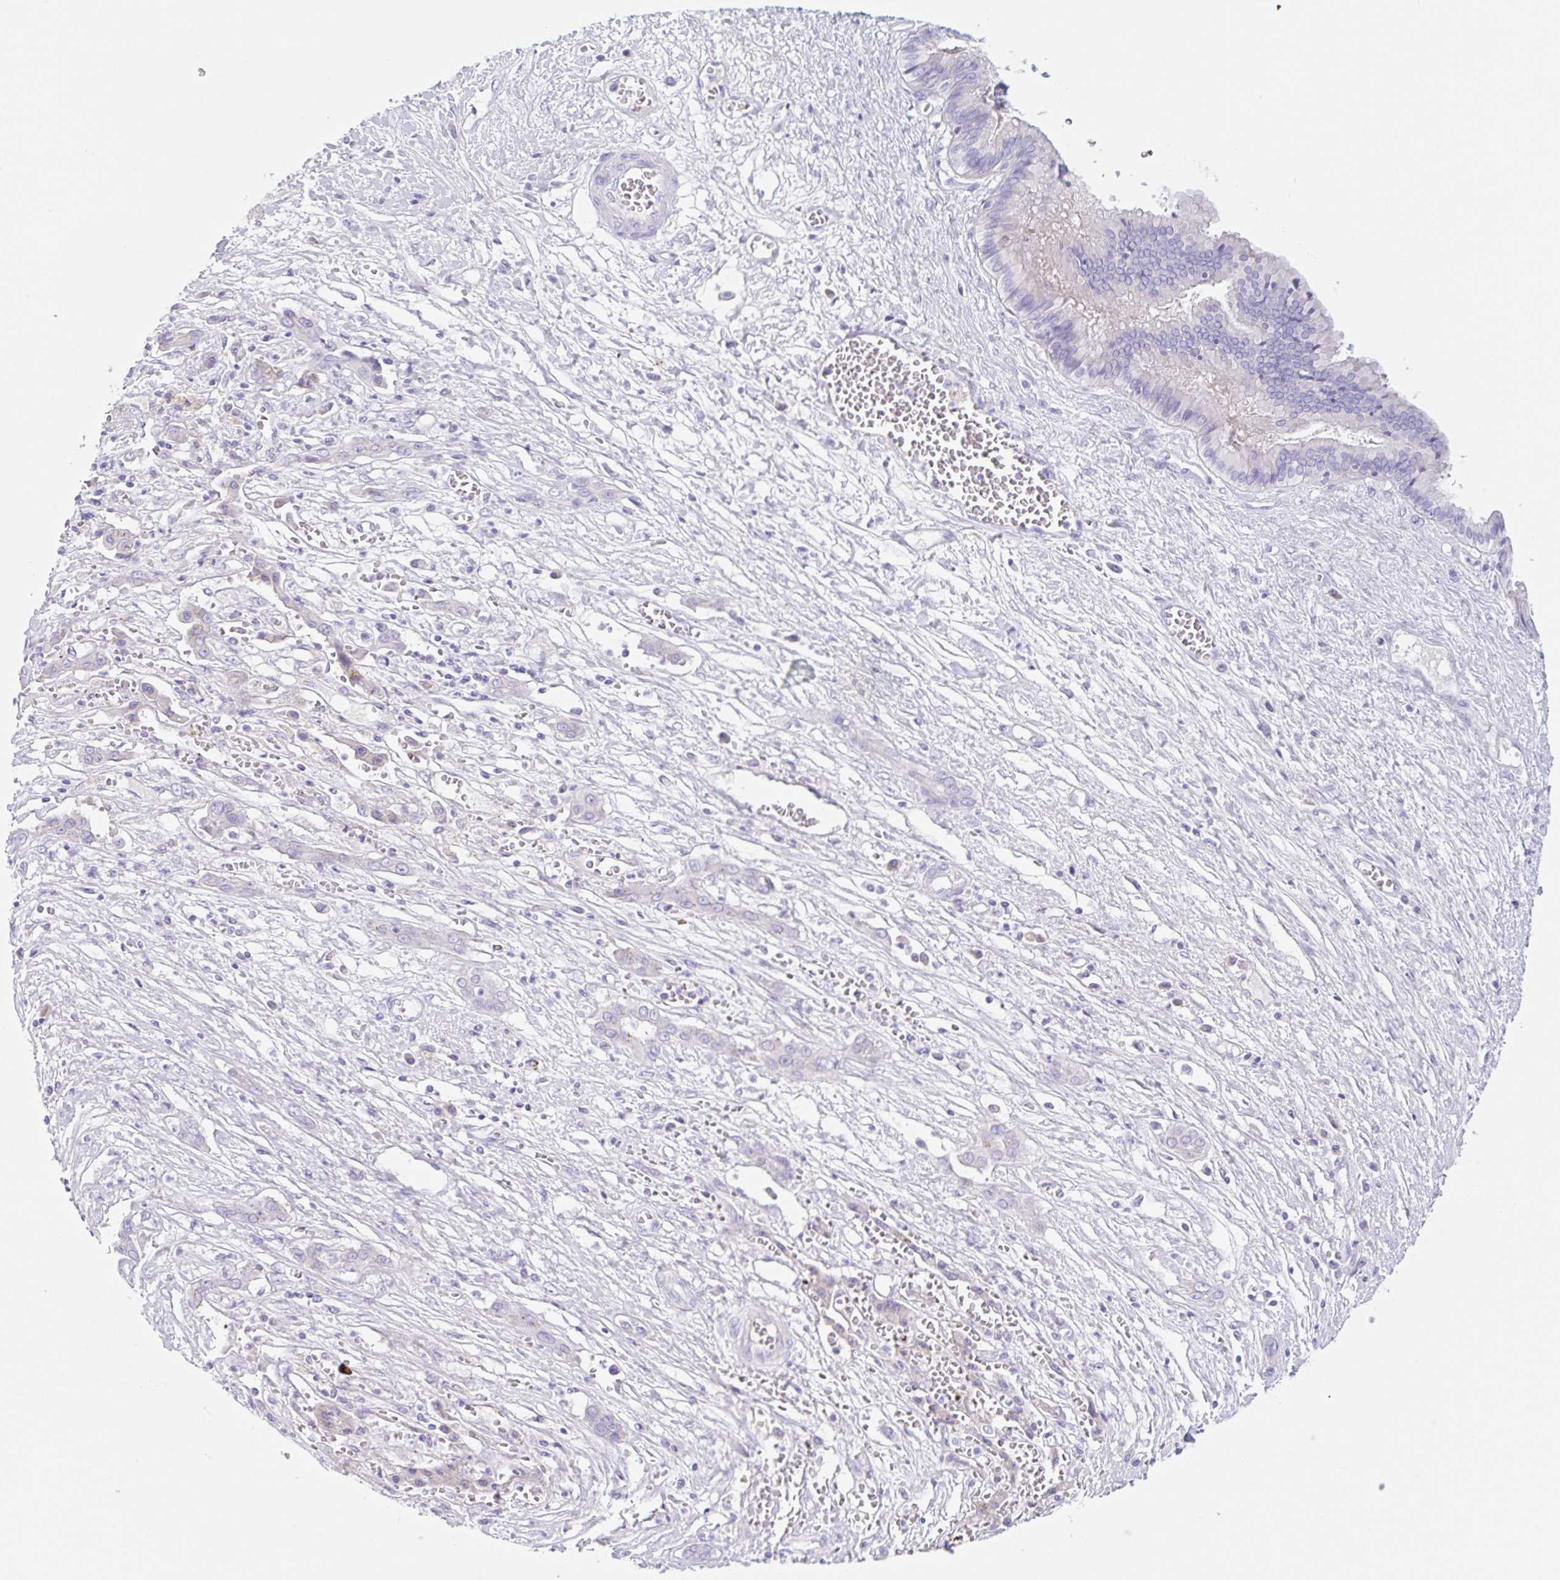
{"staining": {"intensity": "negative", "quantity": "none", "location": "none"}, "tissue": "liver cancer", "cell_type": "Tumor cells", "image_type": "cancer", "snomed": [{"axis": "morphology", "description": "Cholangiocarcinoma"}, {"axis": "topography", "description": "Liver"}], "caption": "An image of human liver cholangiocarcinoma is negative for staining in tumor cells. (DAB (3,3'-diaminobenzidine) immunohistochemistry (IHC), high magnification).", "gene": "KLK8", "patient": {"sex": "male", "age": 67}}